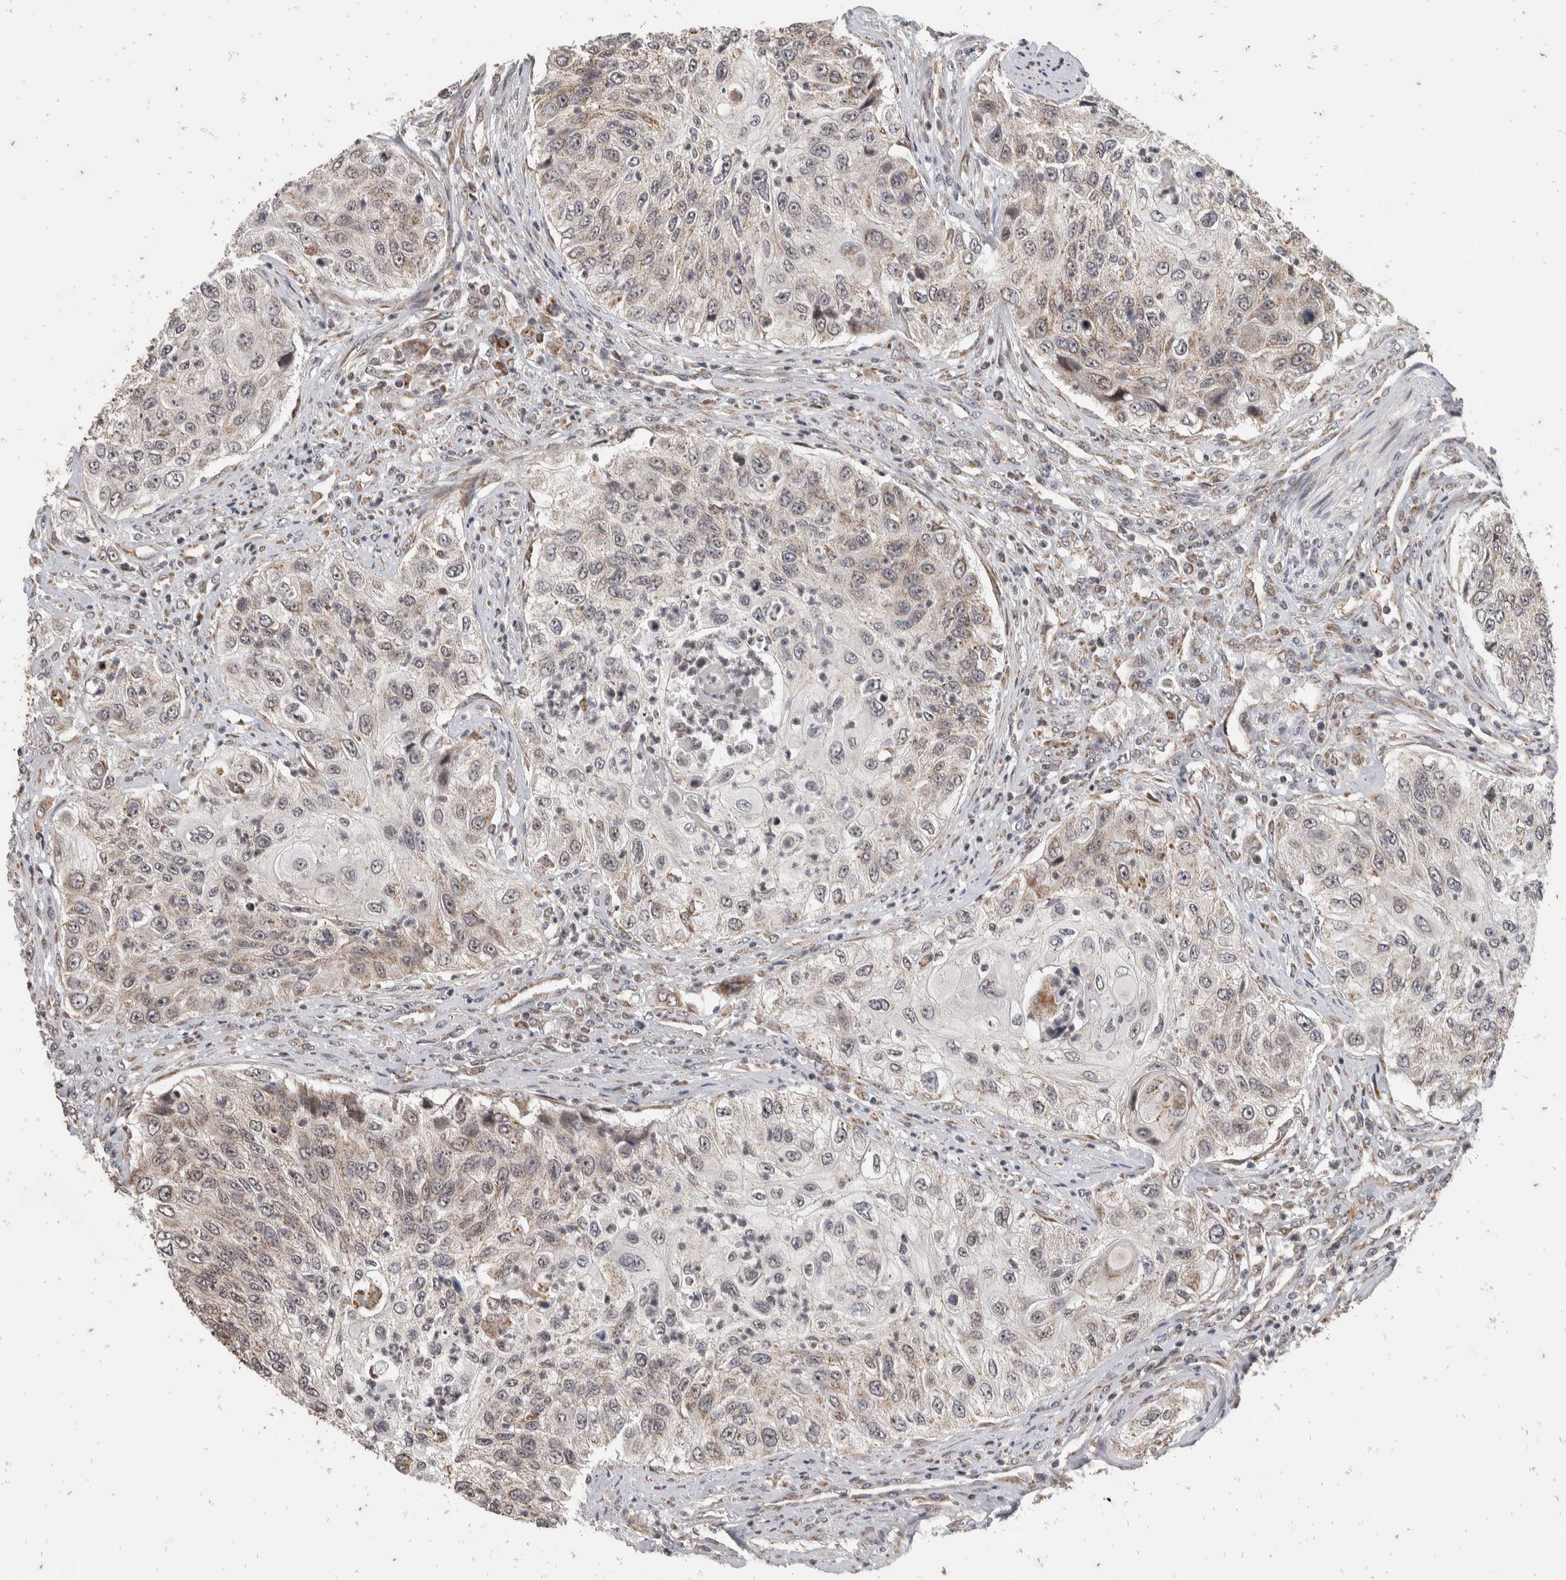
{"staining": {"intensity": "weak", "quantity": "<25%", "location": "cytoplasmic/membranous,nuclear"}, "tissue": "urothelial cancer", "cell_type": "Tumor cells", "image_type": "cancer", "snomed": [{"axis": "morphology", "description": "Urothelial carcinoma, High grade"}, {"axis": "topography", "description": "Urinary bladder"}], "caption": "Immunohistochemical staining of human urothelial cancer displays no significant positivity in tumor cells.", "gene": "ATXN7L1", "patient": {"sex": "female", "age": 60}}